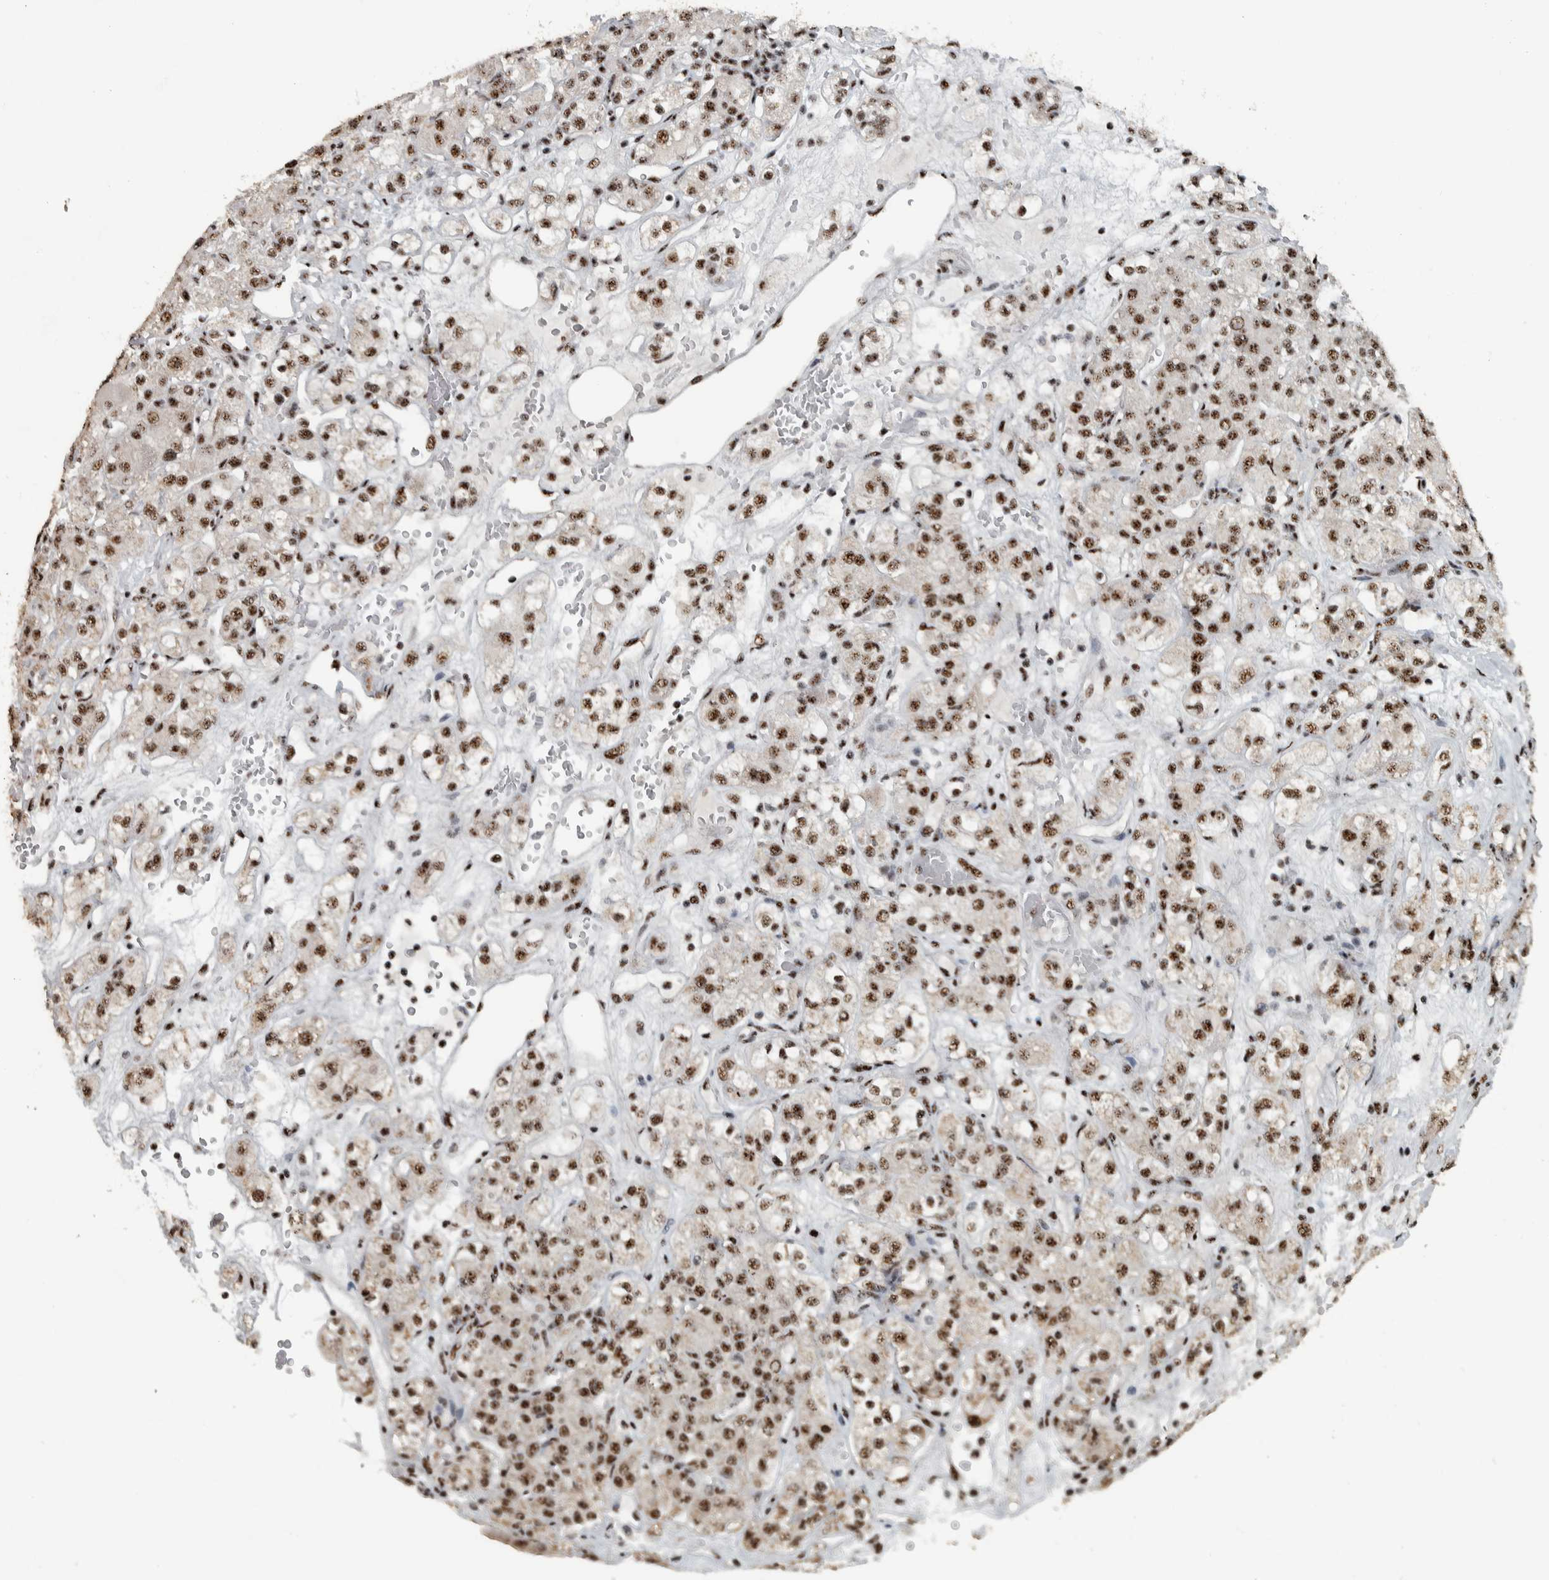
{"staining": {"intensity": "moderate", "quantity": ">75%", "location": "nuclear"}, "tissue": "renal cancer", "cell_type": "Tumor cells", "image_type": "cancer", "snomed": [{"axis": "morphology", "description": "Normal tissue, NOS"}, {"axis": "morphology", "description": "Adenocarcinoma, NOS"}, {"axis": "topography", "description": "Kidney"}], "caption": "There is medium levels of moderate nuclear staining in tumor cells of renal cancer, as demonstrated by immunohistochemical staining (brown color).", "gene": "SON", "patient": {"sex": "male", "age": 61}}